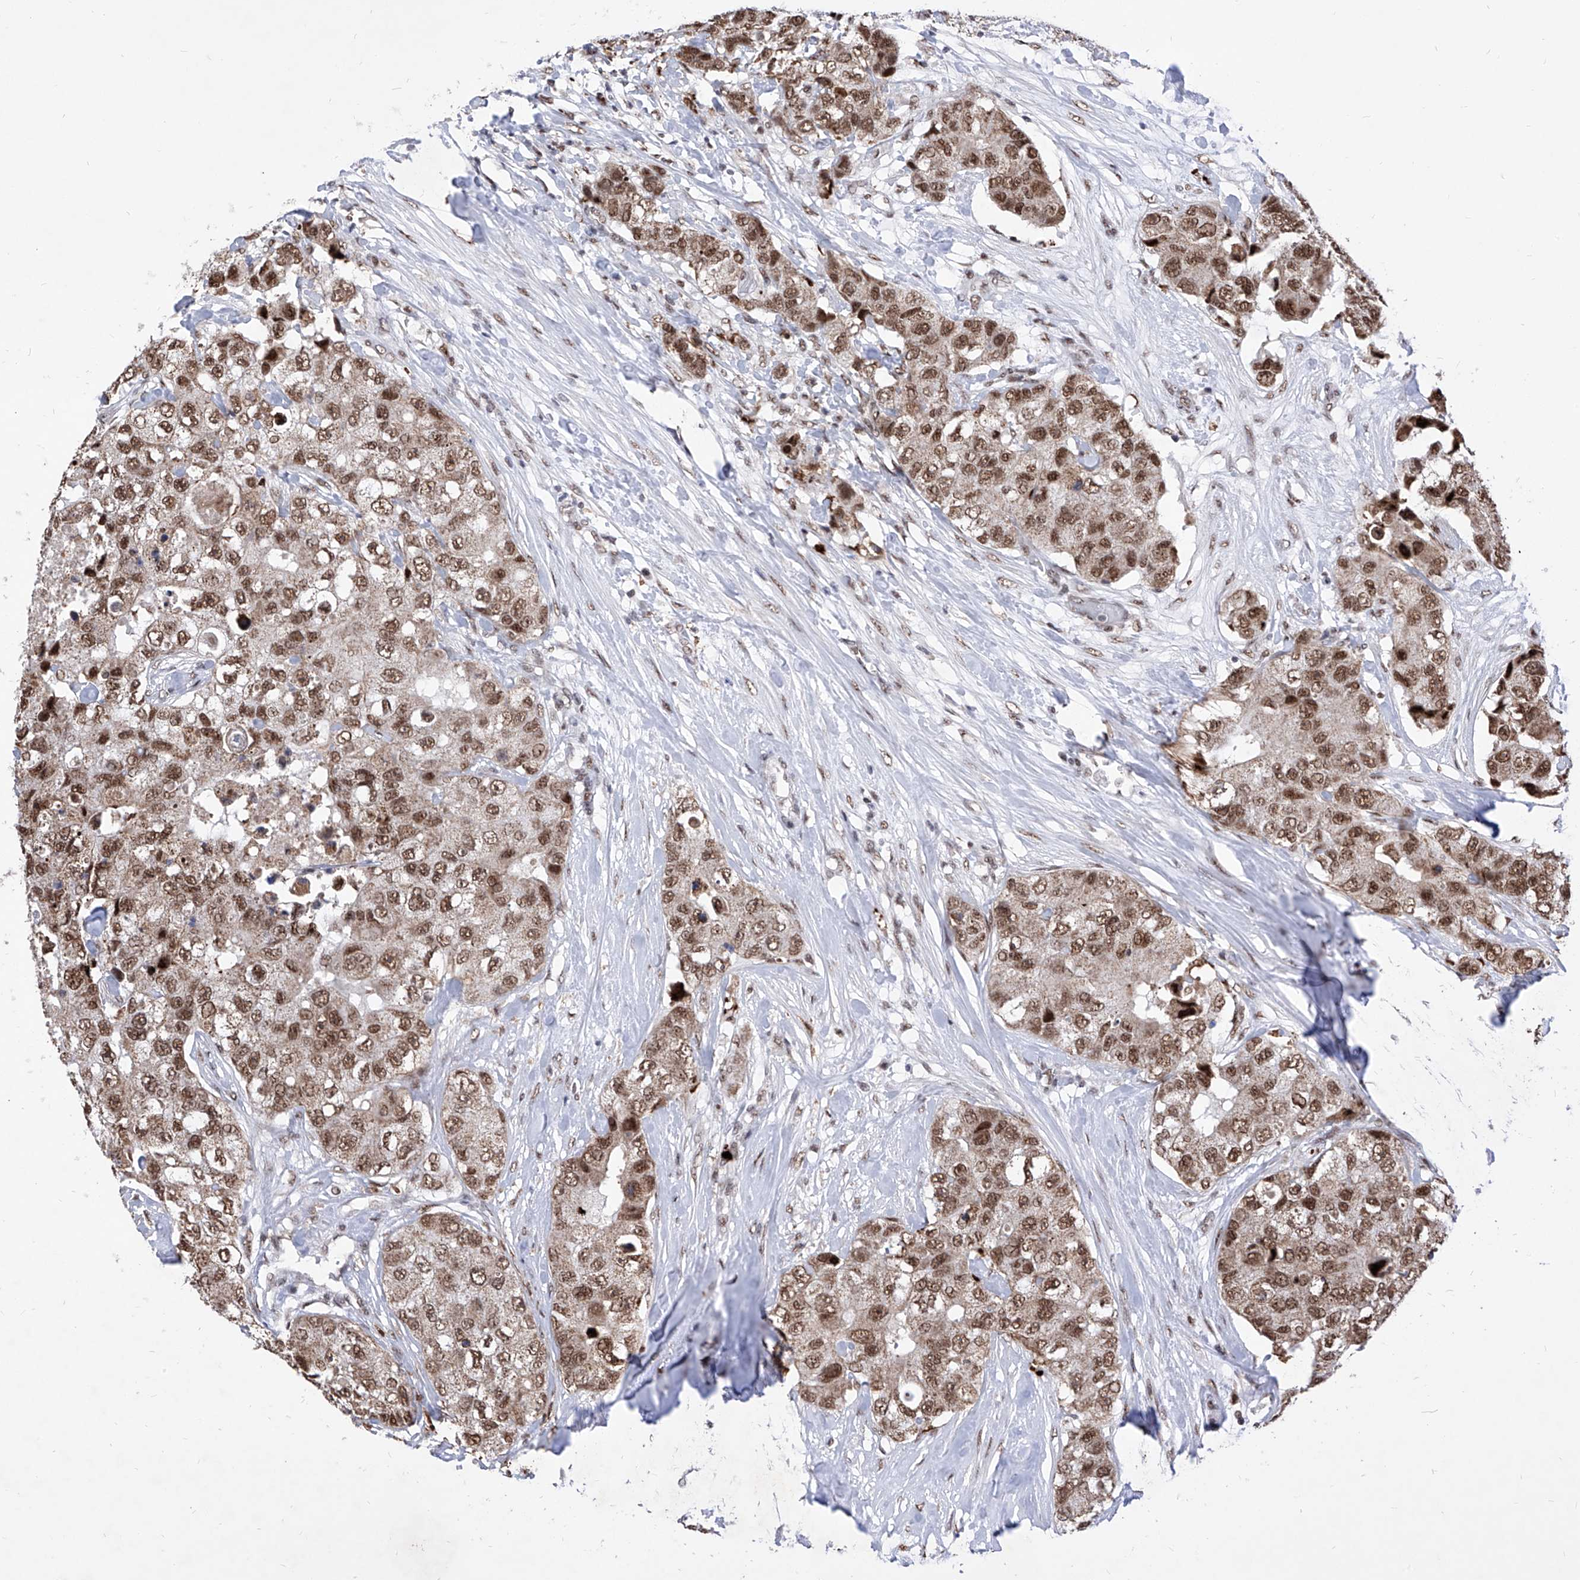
{"staining": {"intensity": "moderate", "quantity": ">75%", "location": "nuclear"}, "tissue": "breast cancer", "cell_type": "Tumor cells", "image_type": "cancer", "snomed": [{"axis": "morphology", "description": "Duct carcinoma"}, {"axis": "topography", "description": "Breast"}], "caption": "Immunohistochemistry of human breast invasive ductal carcinoma exhibits medium levels of moderate nuclear expression in approximately >75% of tumor cells.", "gene": "PHF5A", "patient": {"sex": "female", "age": 62}}